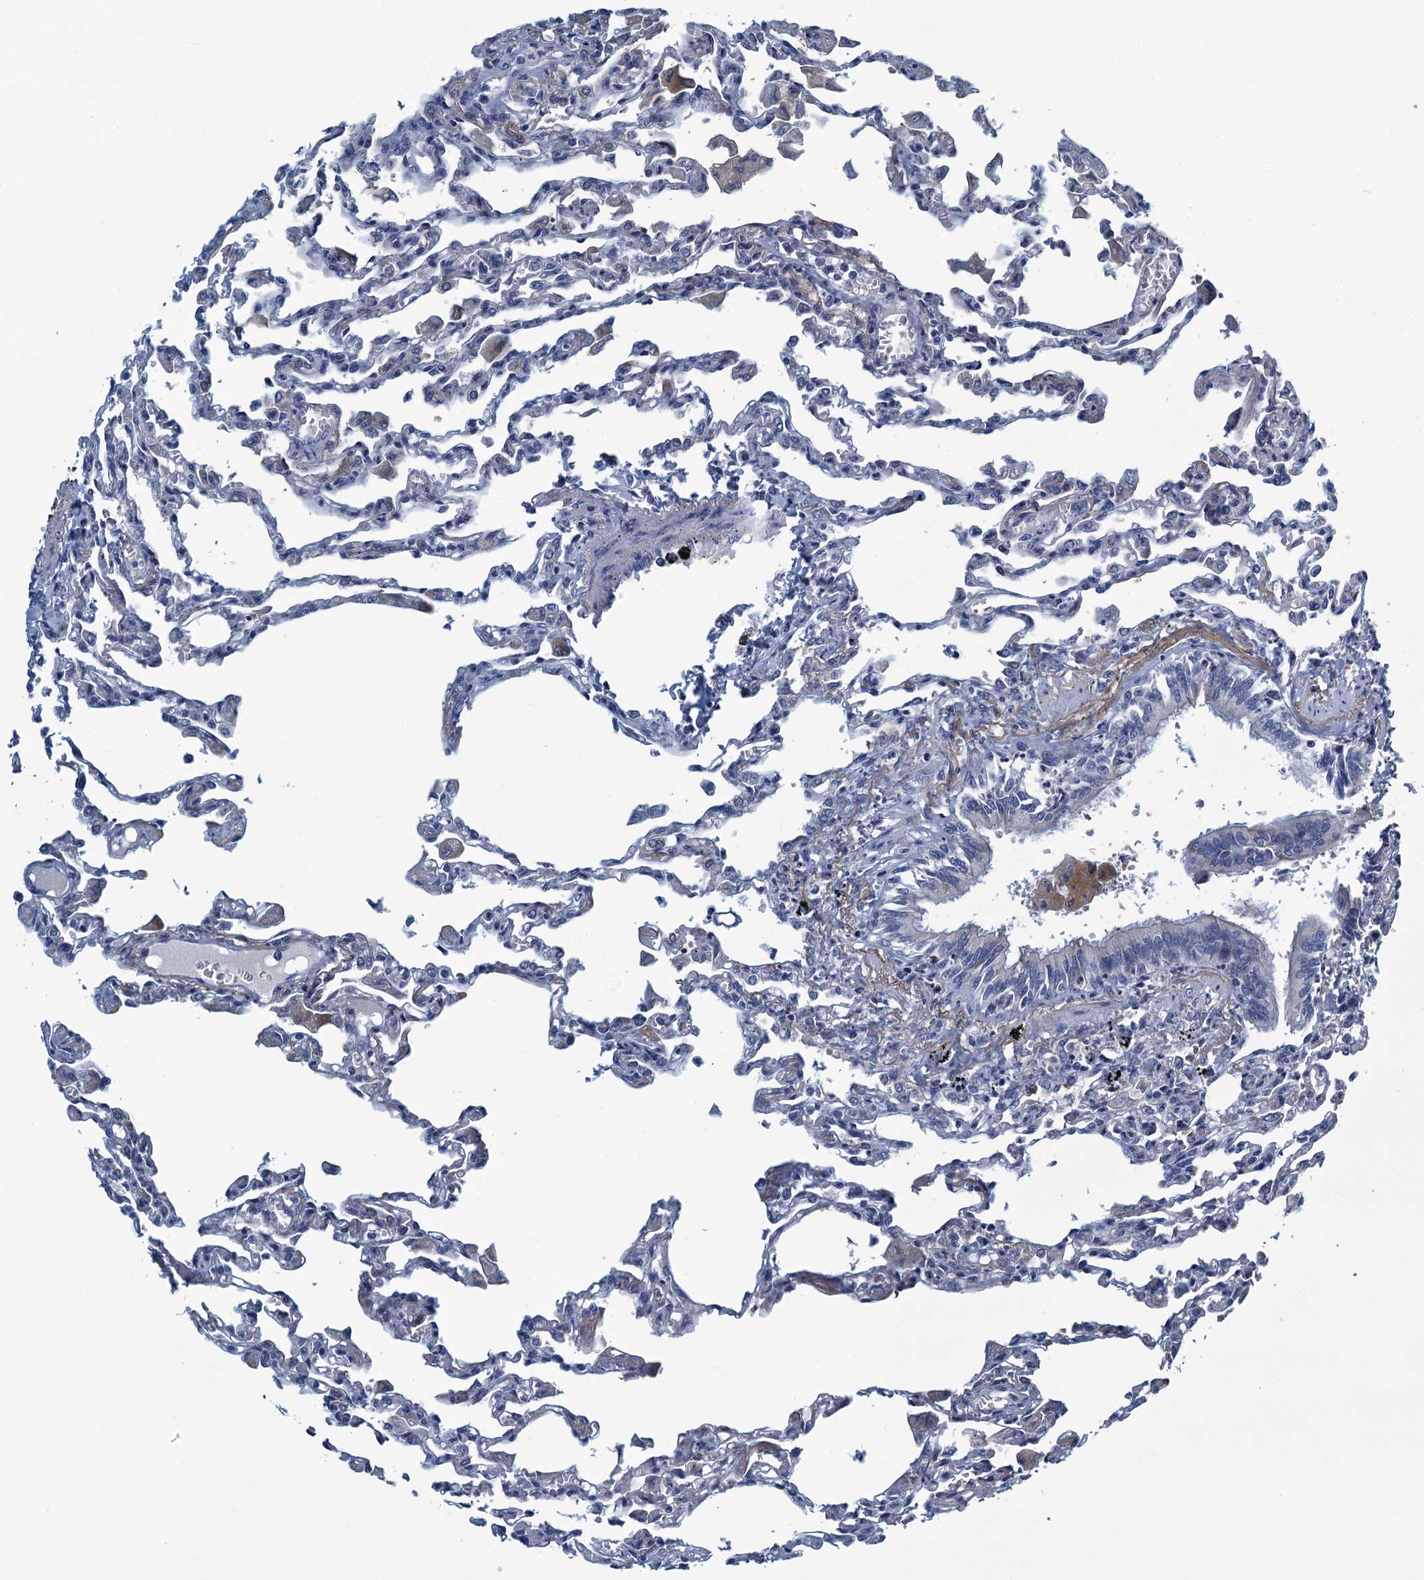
{"staining": {"intensity": "negative", "quantity": "none", "location": "none"}, "tissue": "lung", "cell_type": "Alveolar cells", "image_type": "normal", "snomed": [{"axis": "morphology", "description": "Normal tissue, NOS"}, {"axis": "topography", "description": "Bronchus"}, {"axis": "topography", "description": "Lung"}], "caption": "Immunohistochemistry histopathology image of unremarkable human lung stained for a protein (brown), which demonstrates no positivity in alveolar cells.", "gene": "C10orf88", "patient": {"sex": "female", "age": 49}}